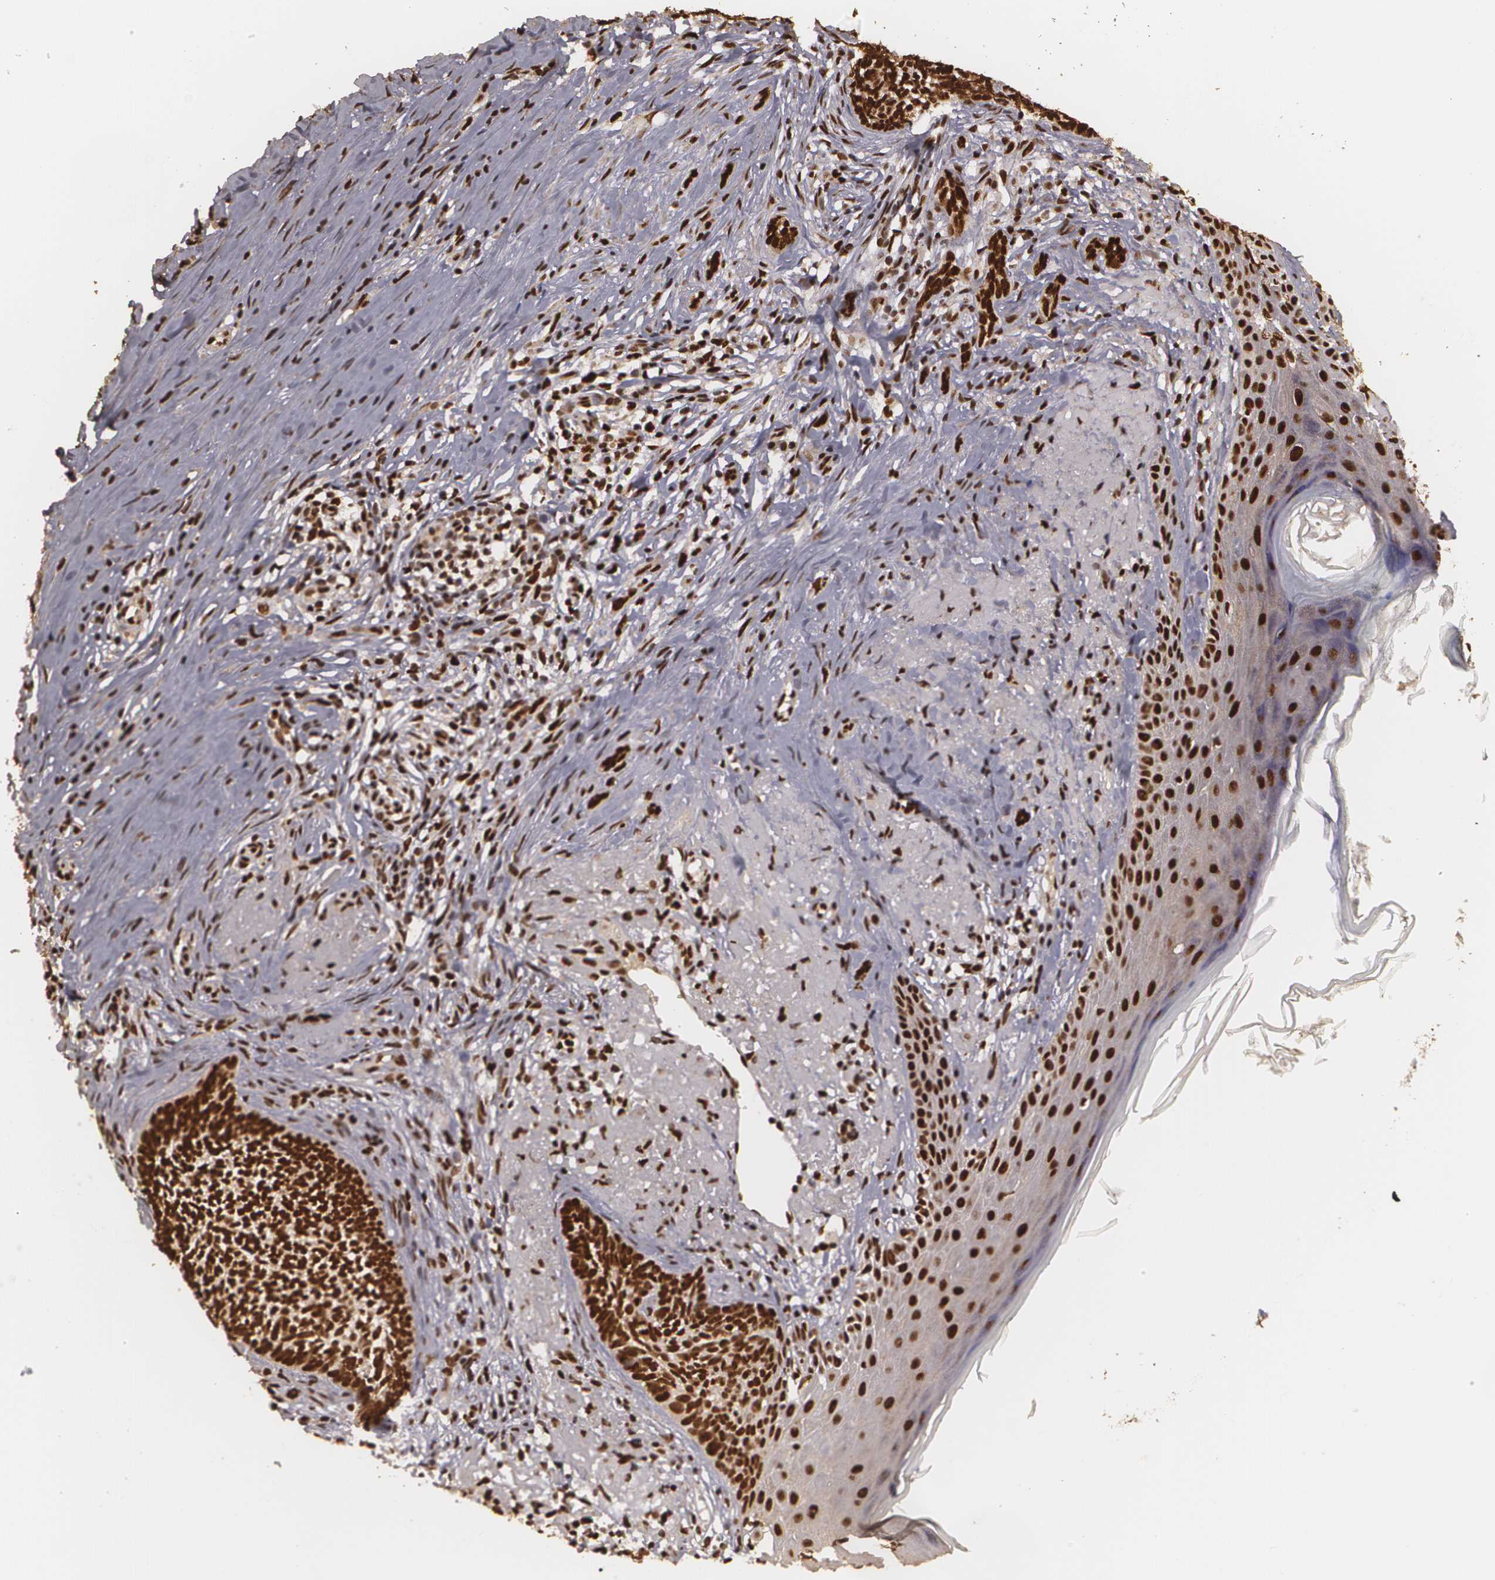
{"staining": {"intensity": "strong", "quantity": ">75%", "location": "cytoplasmic/membranous,nuclear"}, "tissue": "skin cancer", "cell_type": "Tumor cells", "image_type": "cancer", "snomed": [{"axis": "morphology", "description": "Basal cell carcinoma"}, {"axis": "topography", "description": "Skin"}], "caption": "Immunohistochemistry histopathology image of neoplastic tissue: human basal cell carcinoma (skin) stained using IHC demonstrates high levels of strong protein expression localized specifically in the cytoplasmic/membranous and nuclear of tumor cells, appearing as a cytoplasmic/membranous and nuclear brown color.", "gene": "RCOR1", "patient": {"sex": "female", "age": 81}}